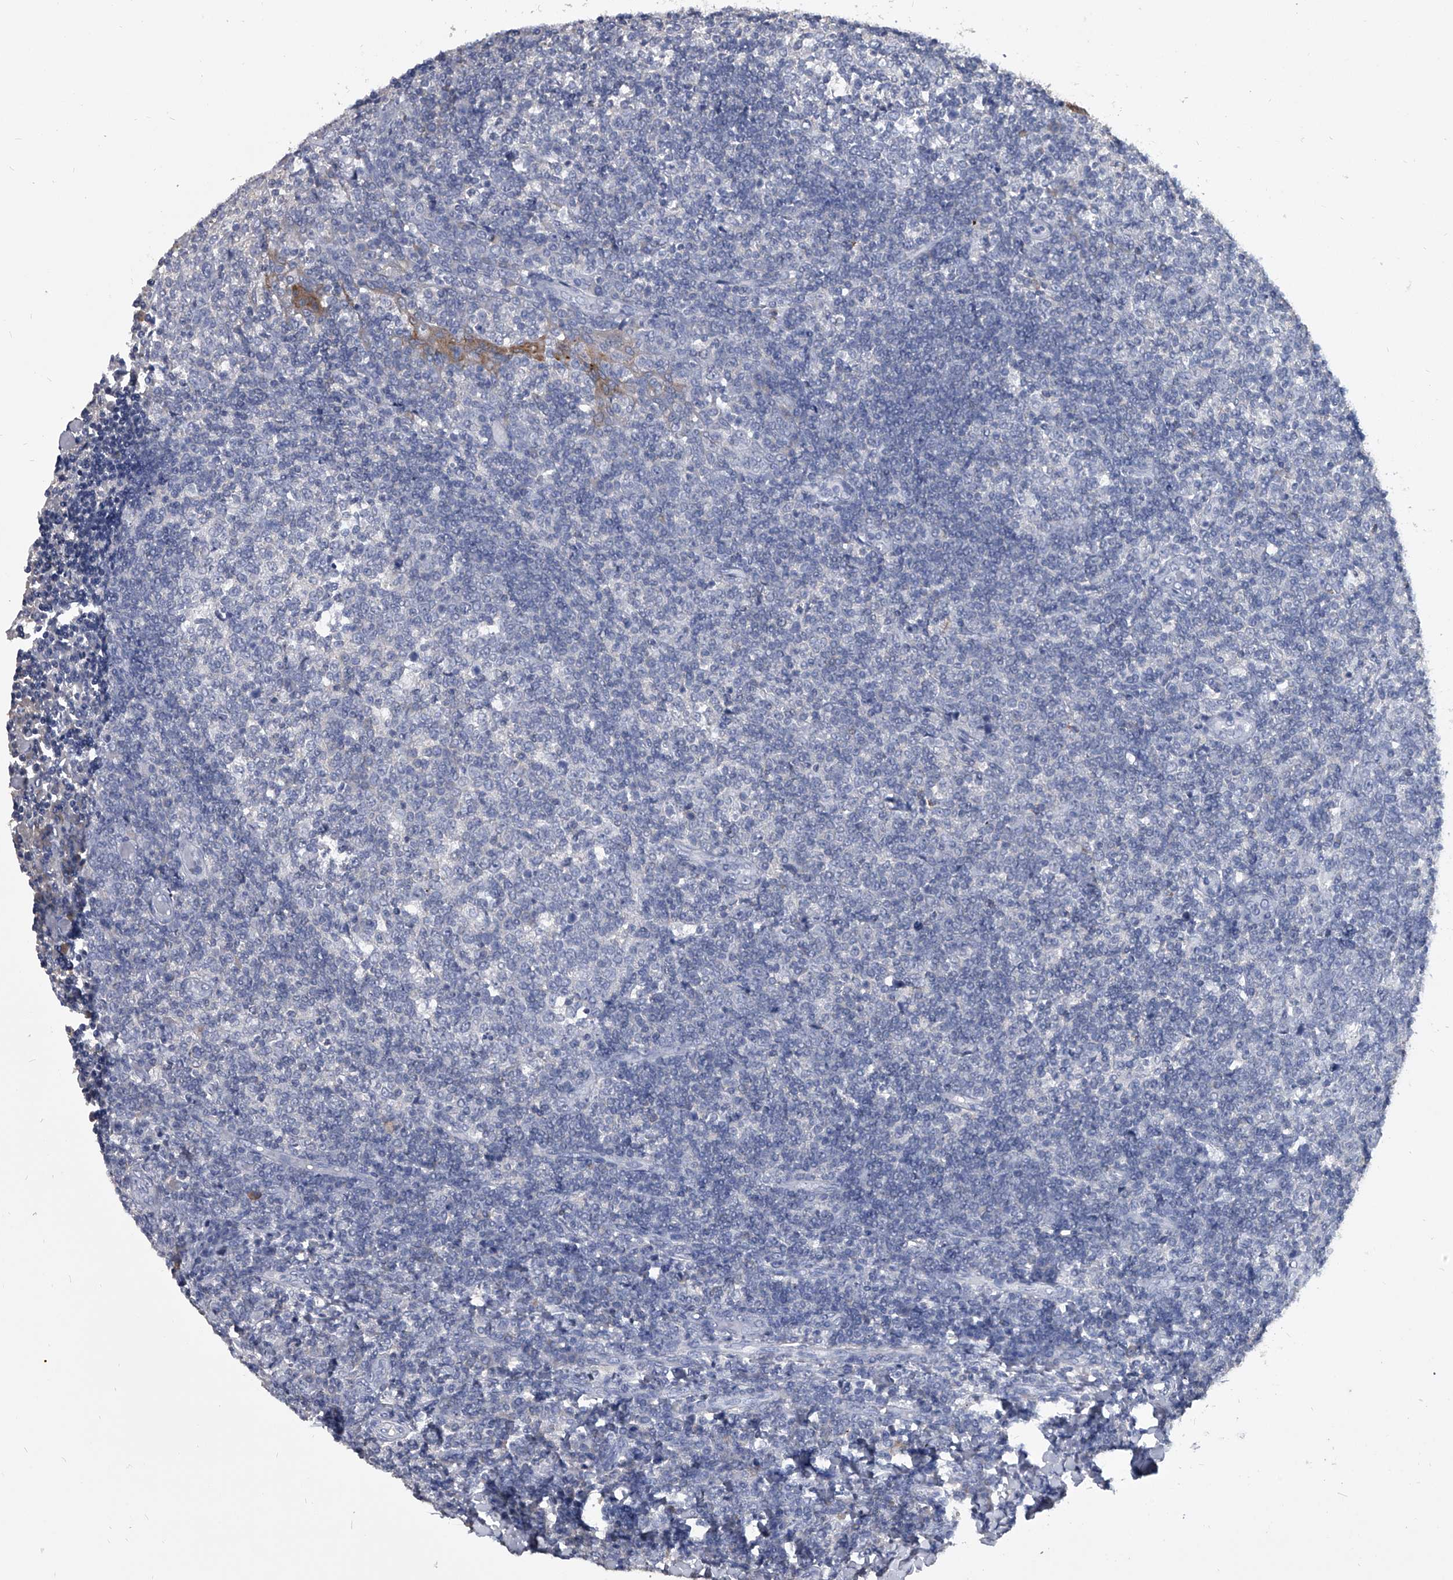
{"staining": {"intensity": "negative", "quantity": "none", "location": "none"}, "tissue": "tonsil", "cell_type": "Germinal center cells", "image_type": "normal", "snomed": [{"axis": "morphology", "description": "Normal tissue, NOS"}, {"axis": "topography", "description": "Tonsil"}], "caption": "The IHC micrograph has no significant staining in germinal center cells of tonsil. (IHC, brightfield microscopy, high magnification).", "gene": "BCAS1", "patient": {"sex": "female", "age": 19}}